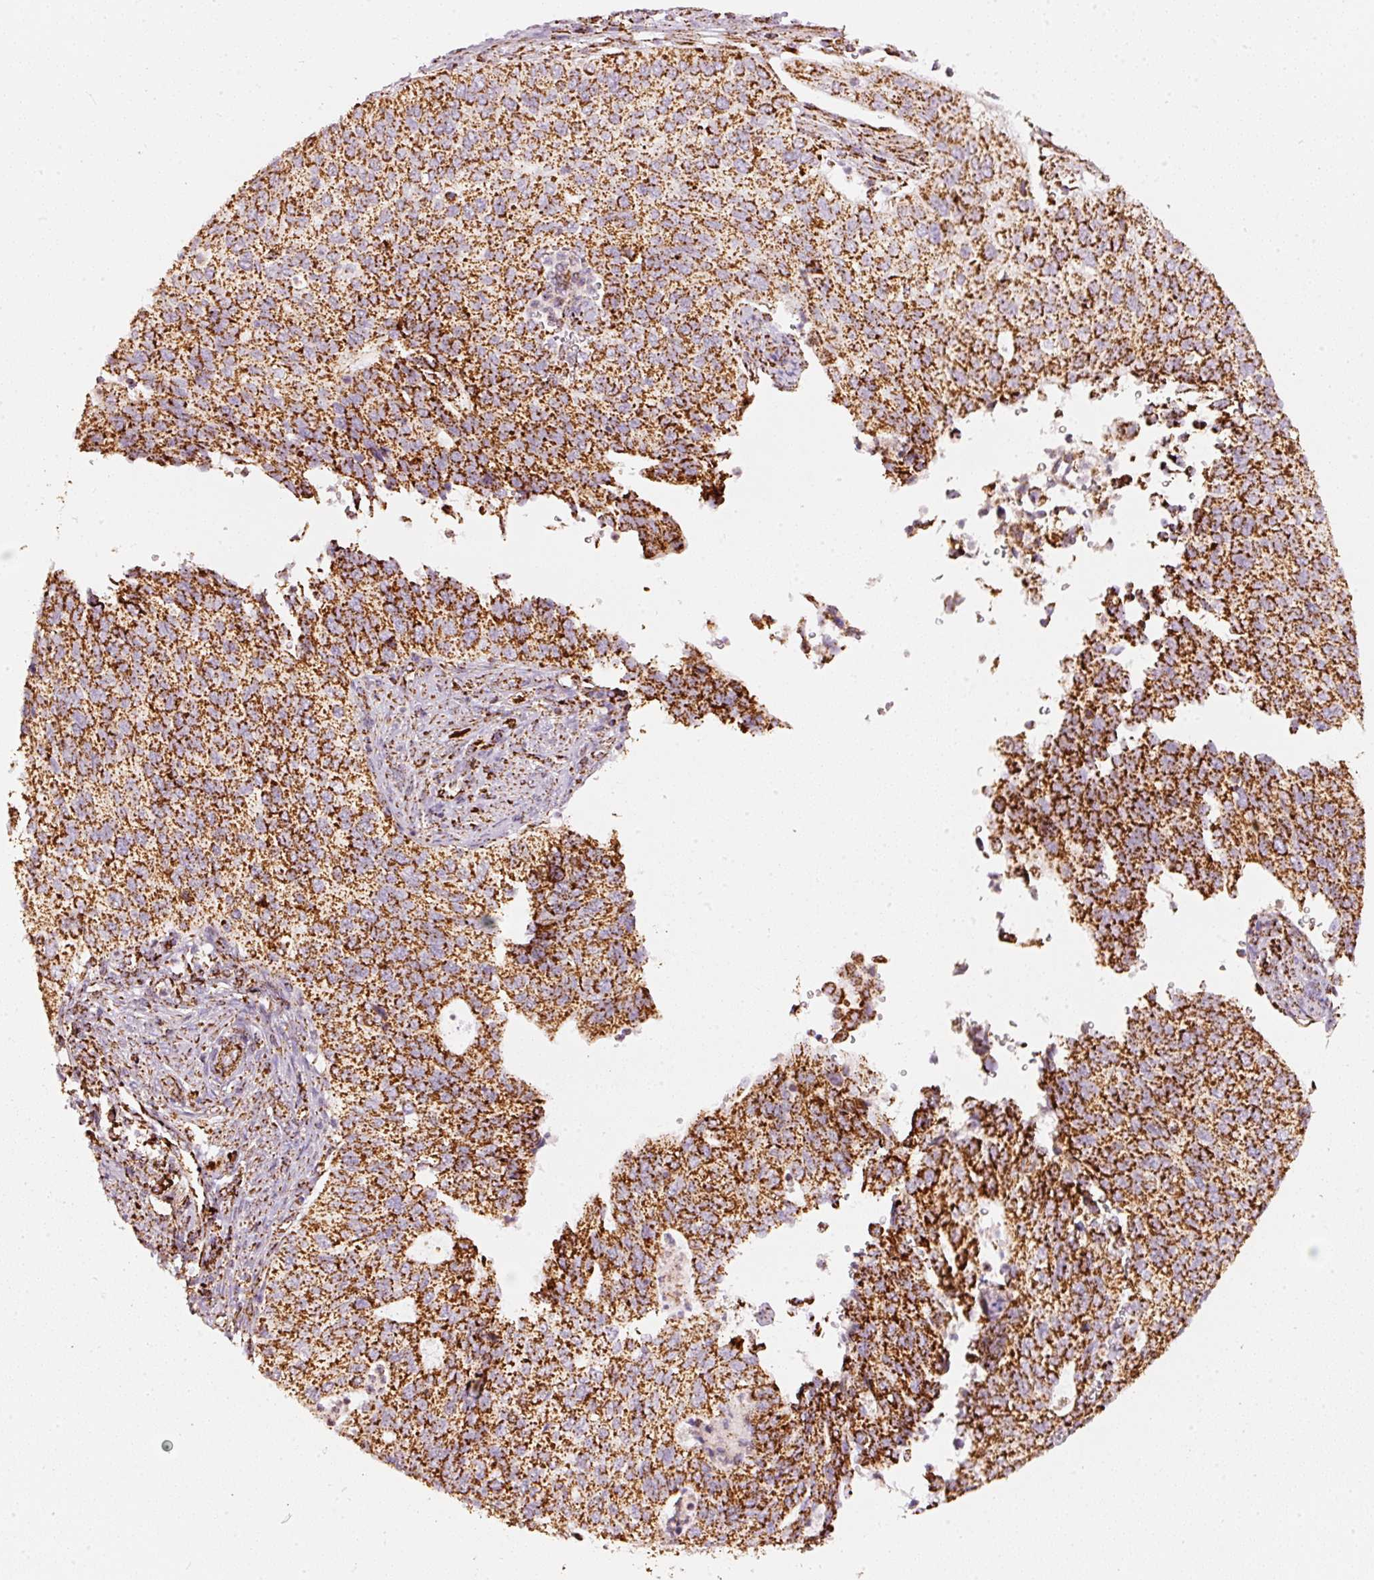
{"staining": {"intensity": "strong", "quantity": ">75%", "location": "cytoplasmic/membranous"}, "tissue": "cervical cancer", "cell_type": "Tumor cells", "image_type": "cancer", "snomed": [{"axis": "morphology", "description": "Squamous cell carcinoma, NOS"}, {"axis": "topography", "description": "Cervix"}], "caption": "A histopathology image of cervical squamous cell carcinoma stained for a protein exhibits strong cytoplasmic/membranous brown staining in tumor cells.", "gene": "UQCRC1", "patient": {"sex": "female", "age": 38}}